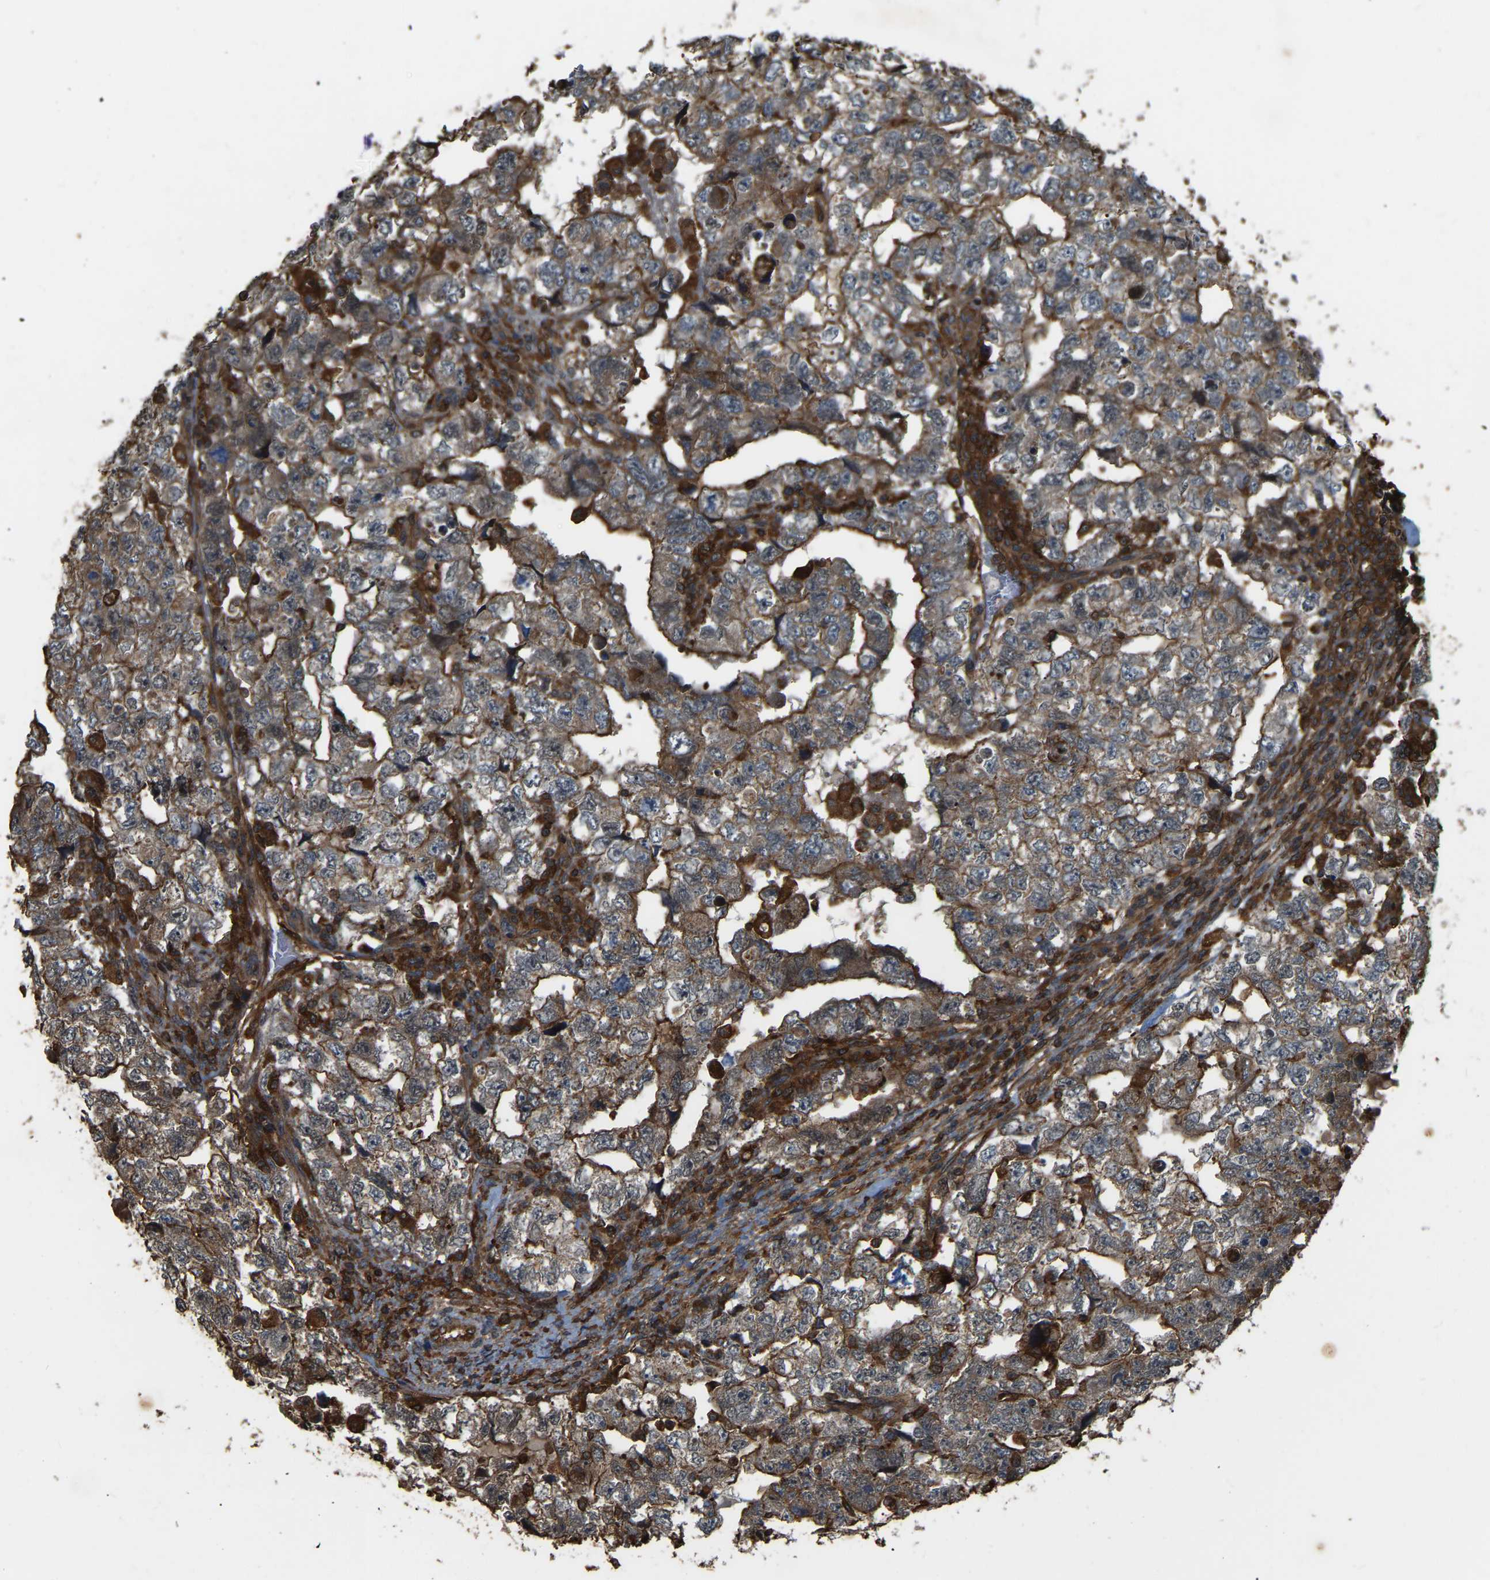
{"staining": {"intensity": "moderate", "quantity": ">75%", "location": "cytoplasmic/membranous"}, "tissue": "testis cancer", "cell_type": "Tumor cells", "image_type": "cancer", "snomed": [{"axis": "morphology", "description": "Carcinoma, Embryonal, NOS"}, {"axis": "topography", "description": "Testis"}], "caption": "Immunohistochemistry of testis cancer (embryonal carcinoma) shows medium levels of moderate cytoplasmic/membranous expression in approximately >75% of tumor cells. (IHC, brightfield microscopy, high magnification).", "gene": "SAMD9L", "patient": {"sex": "male", "age": 36}}